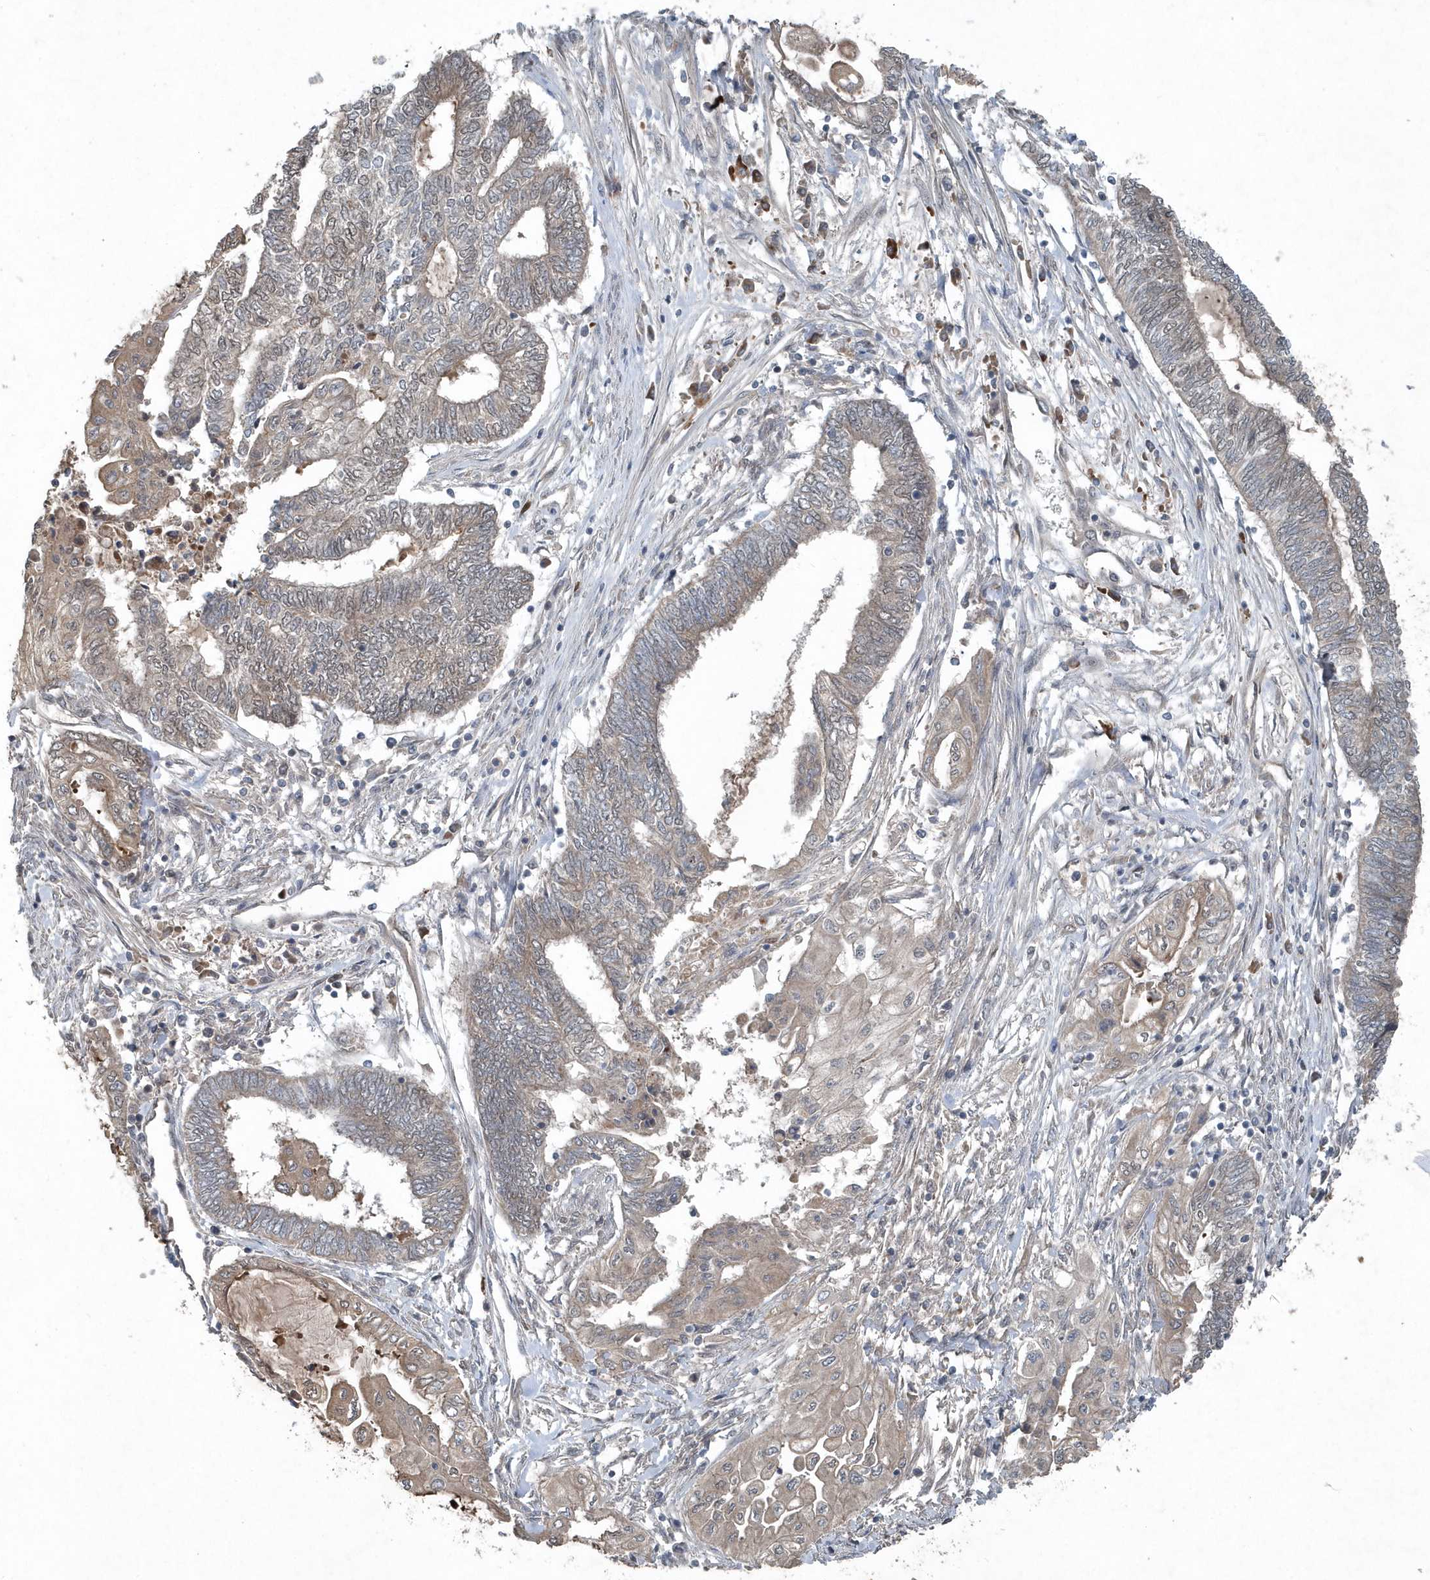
{"staining": {"intensity": "weak", "quantity": "25%-75%", "location": "cytoplasmic/membranous"}, "tissue": "endometrial cancer", "cell_type": "Tumor cells", "image_type": "cancer", "snomed": [{"axis": "morphology", "description": "Adenocarcinoma, NOS"}, {"axis": "topography", "description": "Uterus"}, {"axis": "topography", "description": "Endometrium"}], "caption": "Immunohistochemical staining of human endometrial cancer (adenocarcinoma) shows low levels of weak cytoplasmic/membranous staining in about 25%-75% of tumor cells. (Brightfield microscopy of DAB IHC at high magnification).", "gene": "QTRT2", "patient": {"sex": "female", "age": 70}}